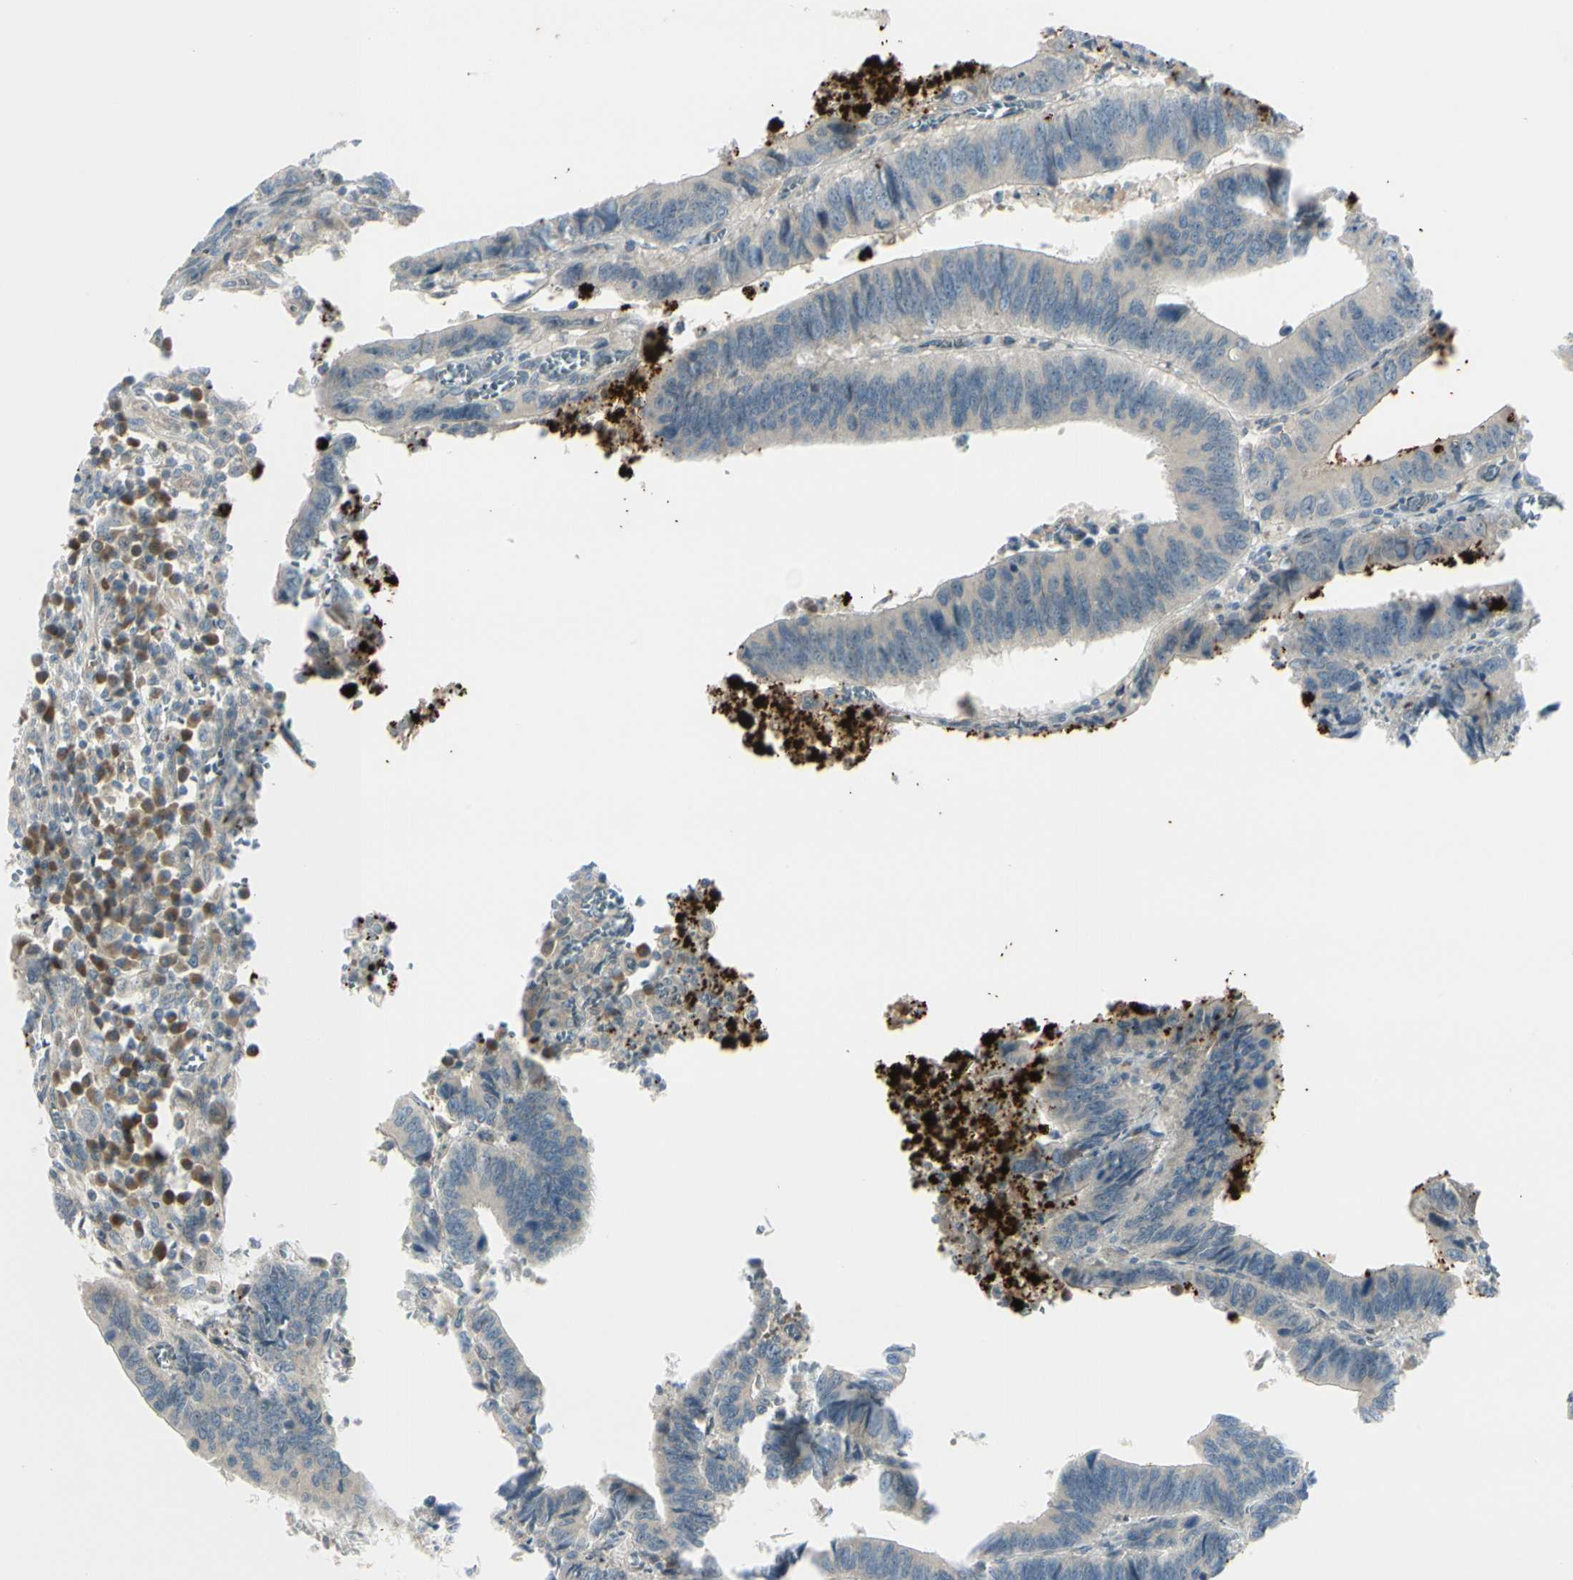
{"staining": {"intensity": "weak", "quantity": ">75%", "location": "cytoplasmic/membranous"}, "tissue": "colorectal cancer", "cell_type": "Tumor cells", "image_type": "cancer", "snomed": [{"axis": "morphology", "description": "Adenocarcinoma, NOS"}, {"axis": "topography", "description": "Colon"}], "caption": "Weak cytoplasmic/membranous staining is appreciated in about >75% of tumor cells in adenocarcinoma (colorectal).", "gene": "FGF10", "patient": {"sex": "male", "age": 72}}